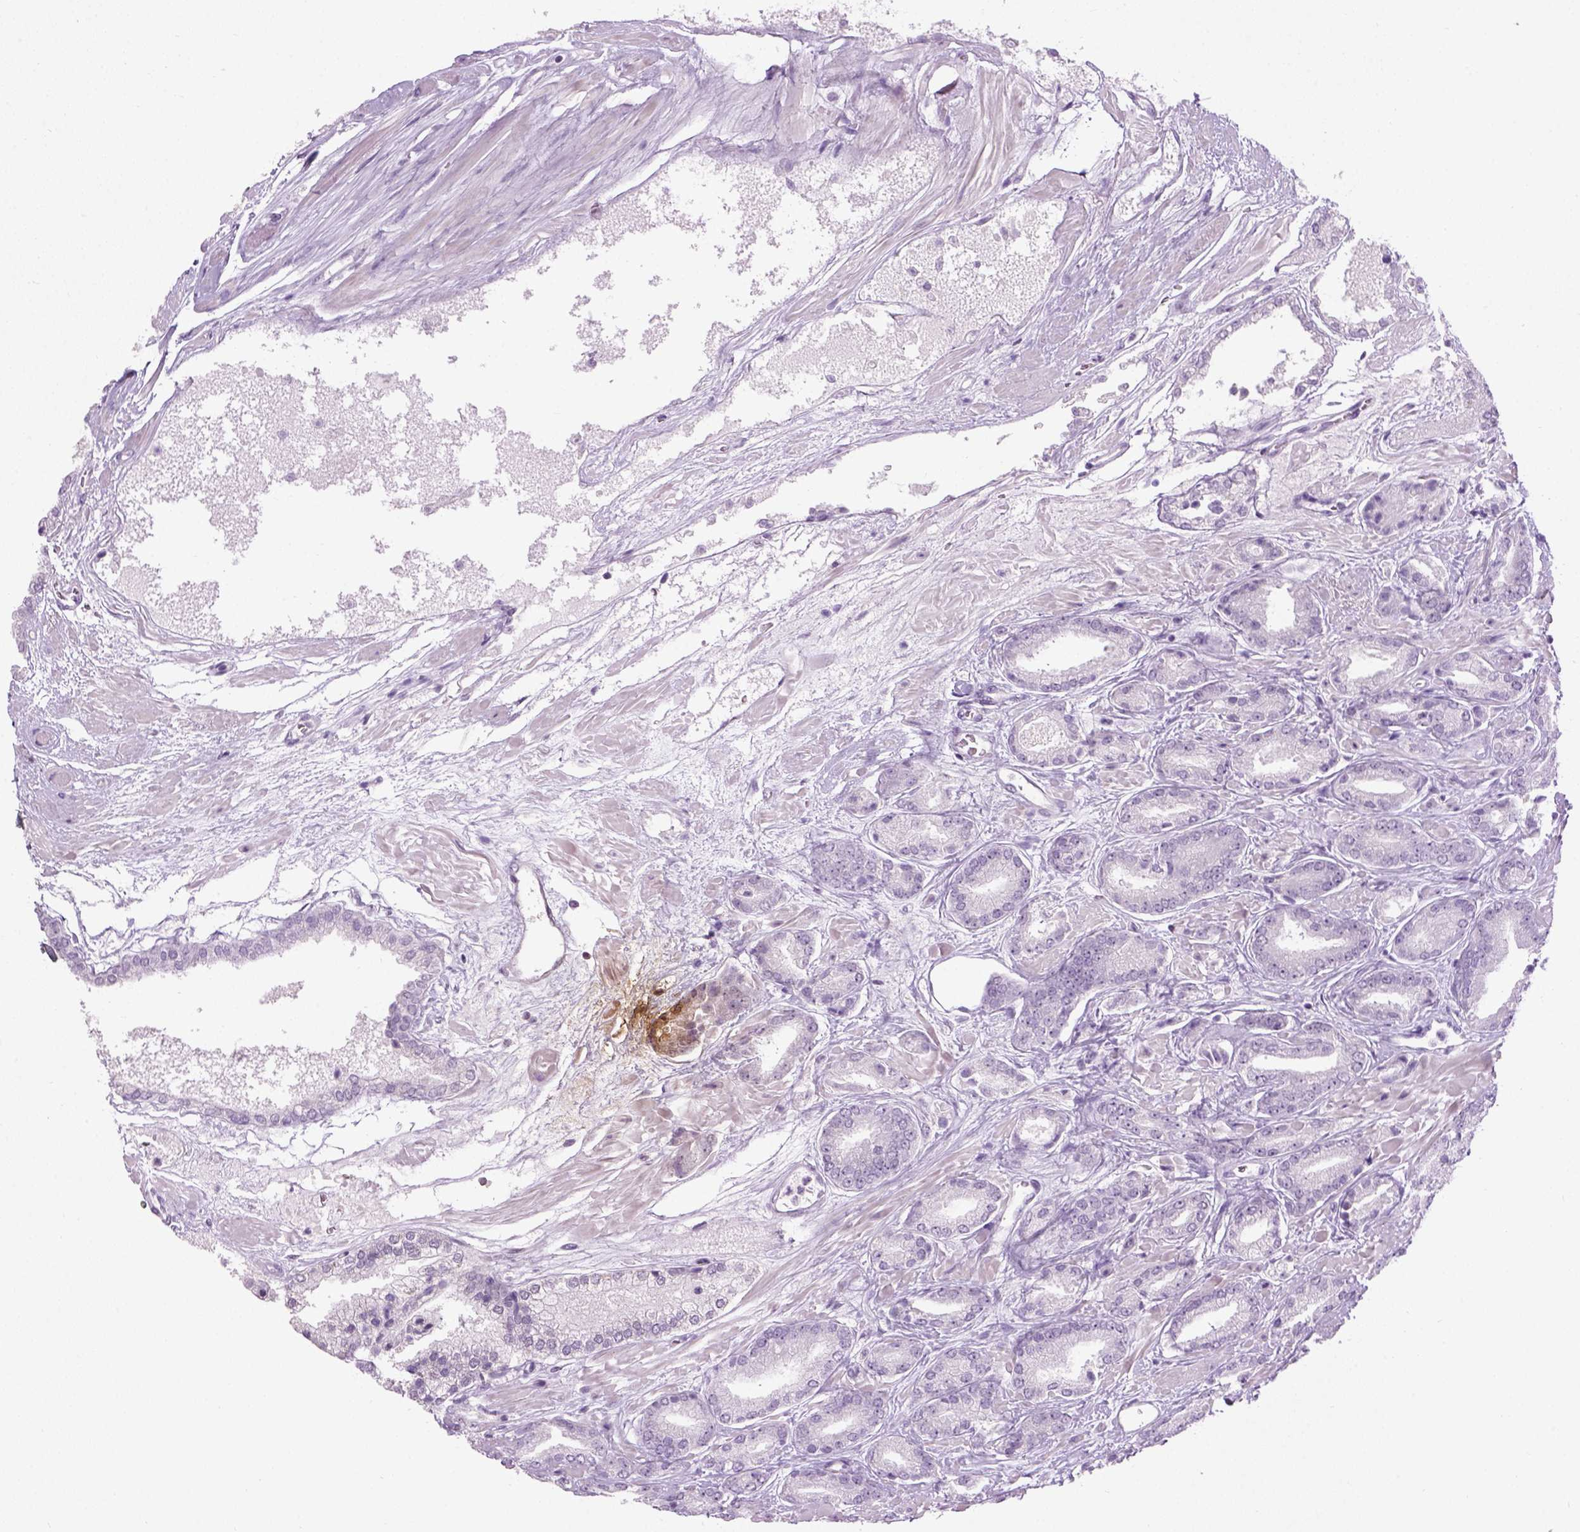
{"staining": {"intensity": "negative", "quantity": "none", "location": "none"}, "tissue": "prostate cancer", "cell_type": "Tumor cells", "image_type": "cancer", "snomed": [{"axis": "morphology", "description": "Adenocarcinoma, High grade"}, {"axis": "topography", "description": "Prostate"}], "caption": "Immunohistochemical staining of human adenocarcinoma (high-grade) (prostate) exhibits no significant positivity in tumor cells.", "gene": "GABRB2", "patient": {"sex": "male", "age": 56}}